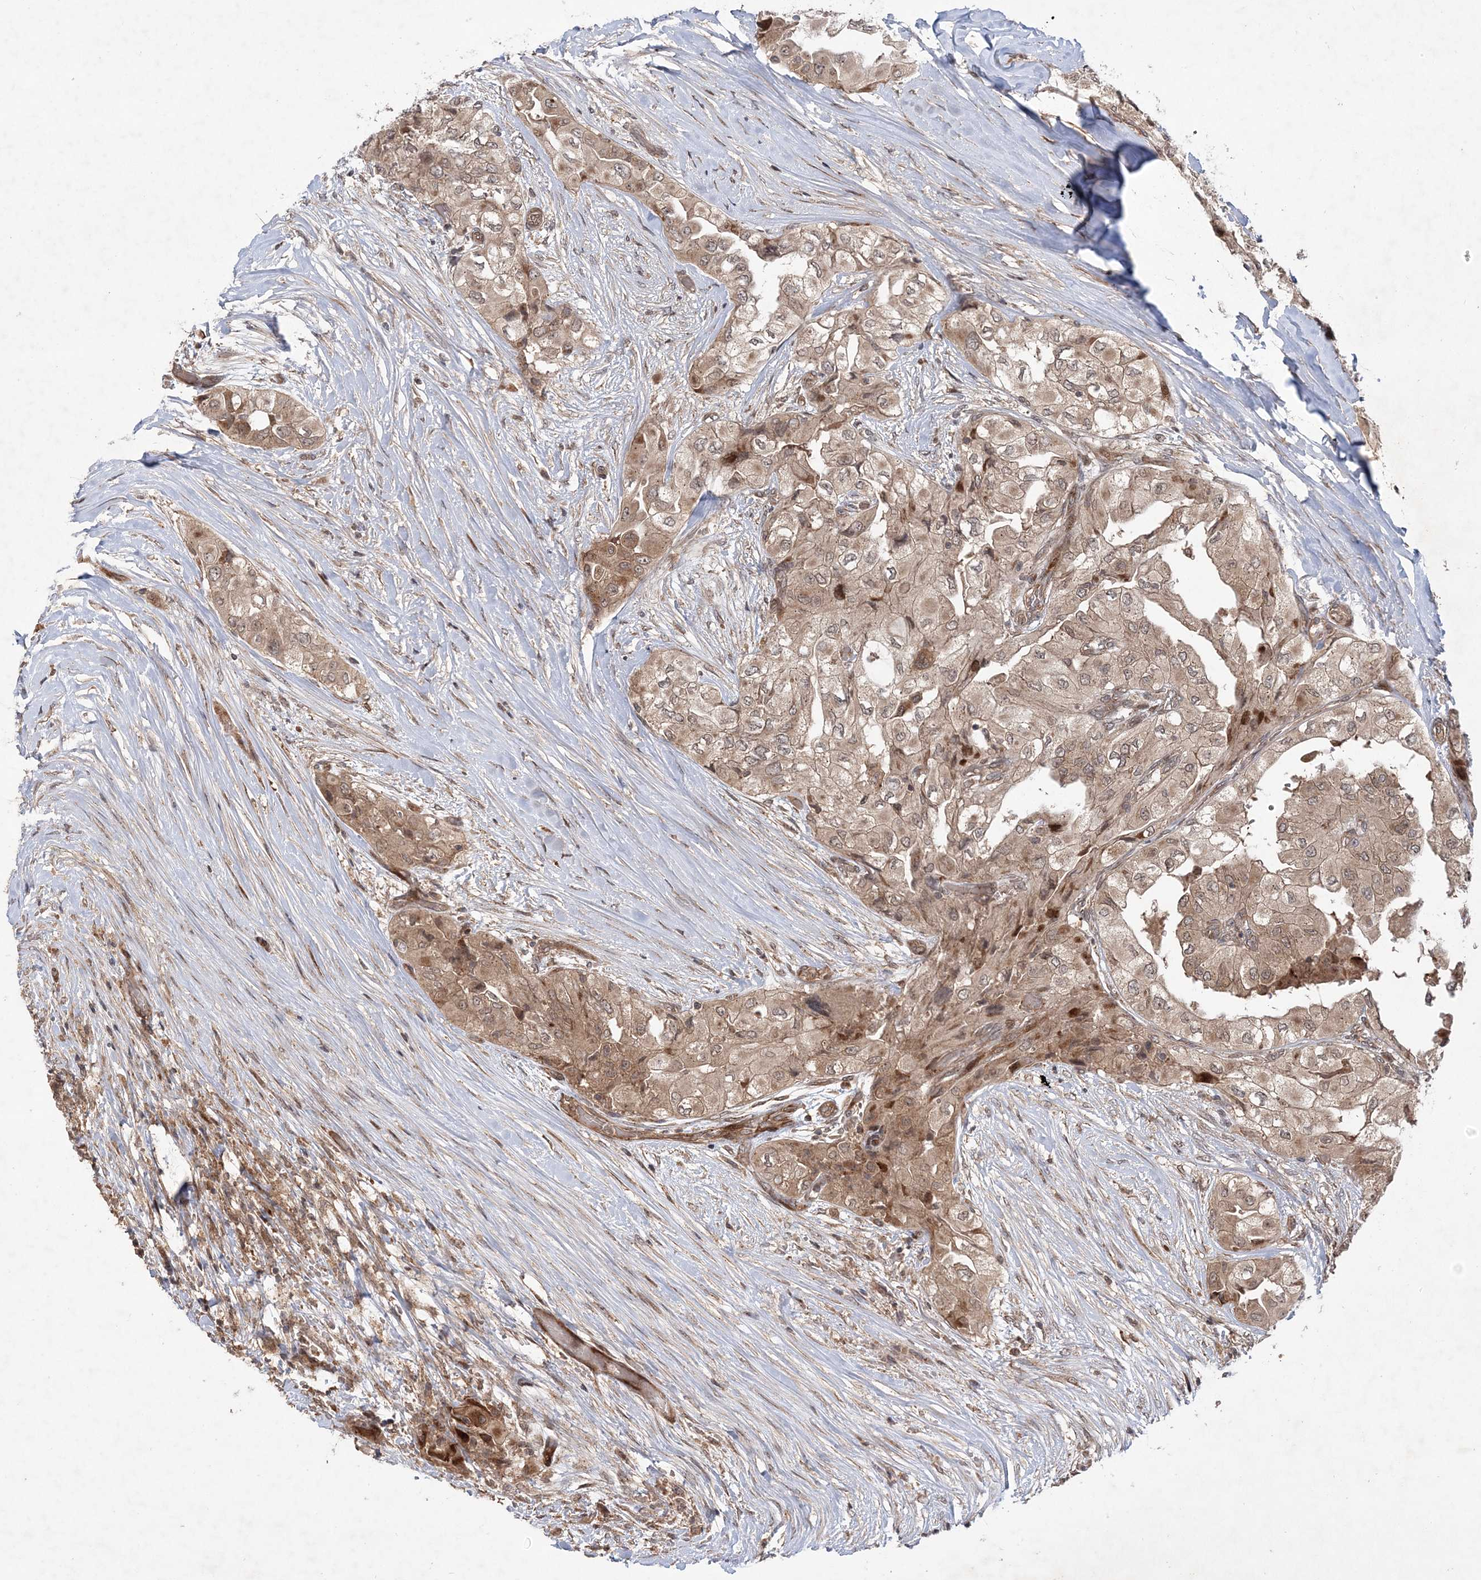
{"staining": {"intensity": "moderate", "quantity": "25%-75%", "location": "cytoplasmic/membranous,nuclear"}, "tissue": "thyroid cancer", "cell_type": "Tumor cells", "image_type": "cancer", "snomed": [{"axis": "morphology", "description": "Papillary adenocarcinoma, NOS"}, {"axis": "topography", "description": "Thyroid gland"}], "caption": "Thyroid papillary adenocarcinoma stained with a protein marker shows moderate staining in tumor cells.", "gene": "UBTD2", "patient": {"sex": "female", "age": 59}}